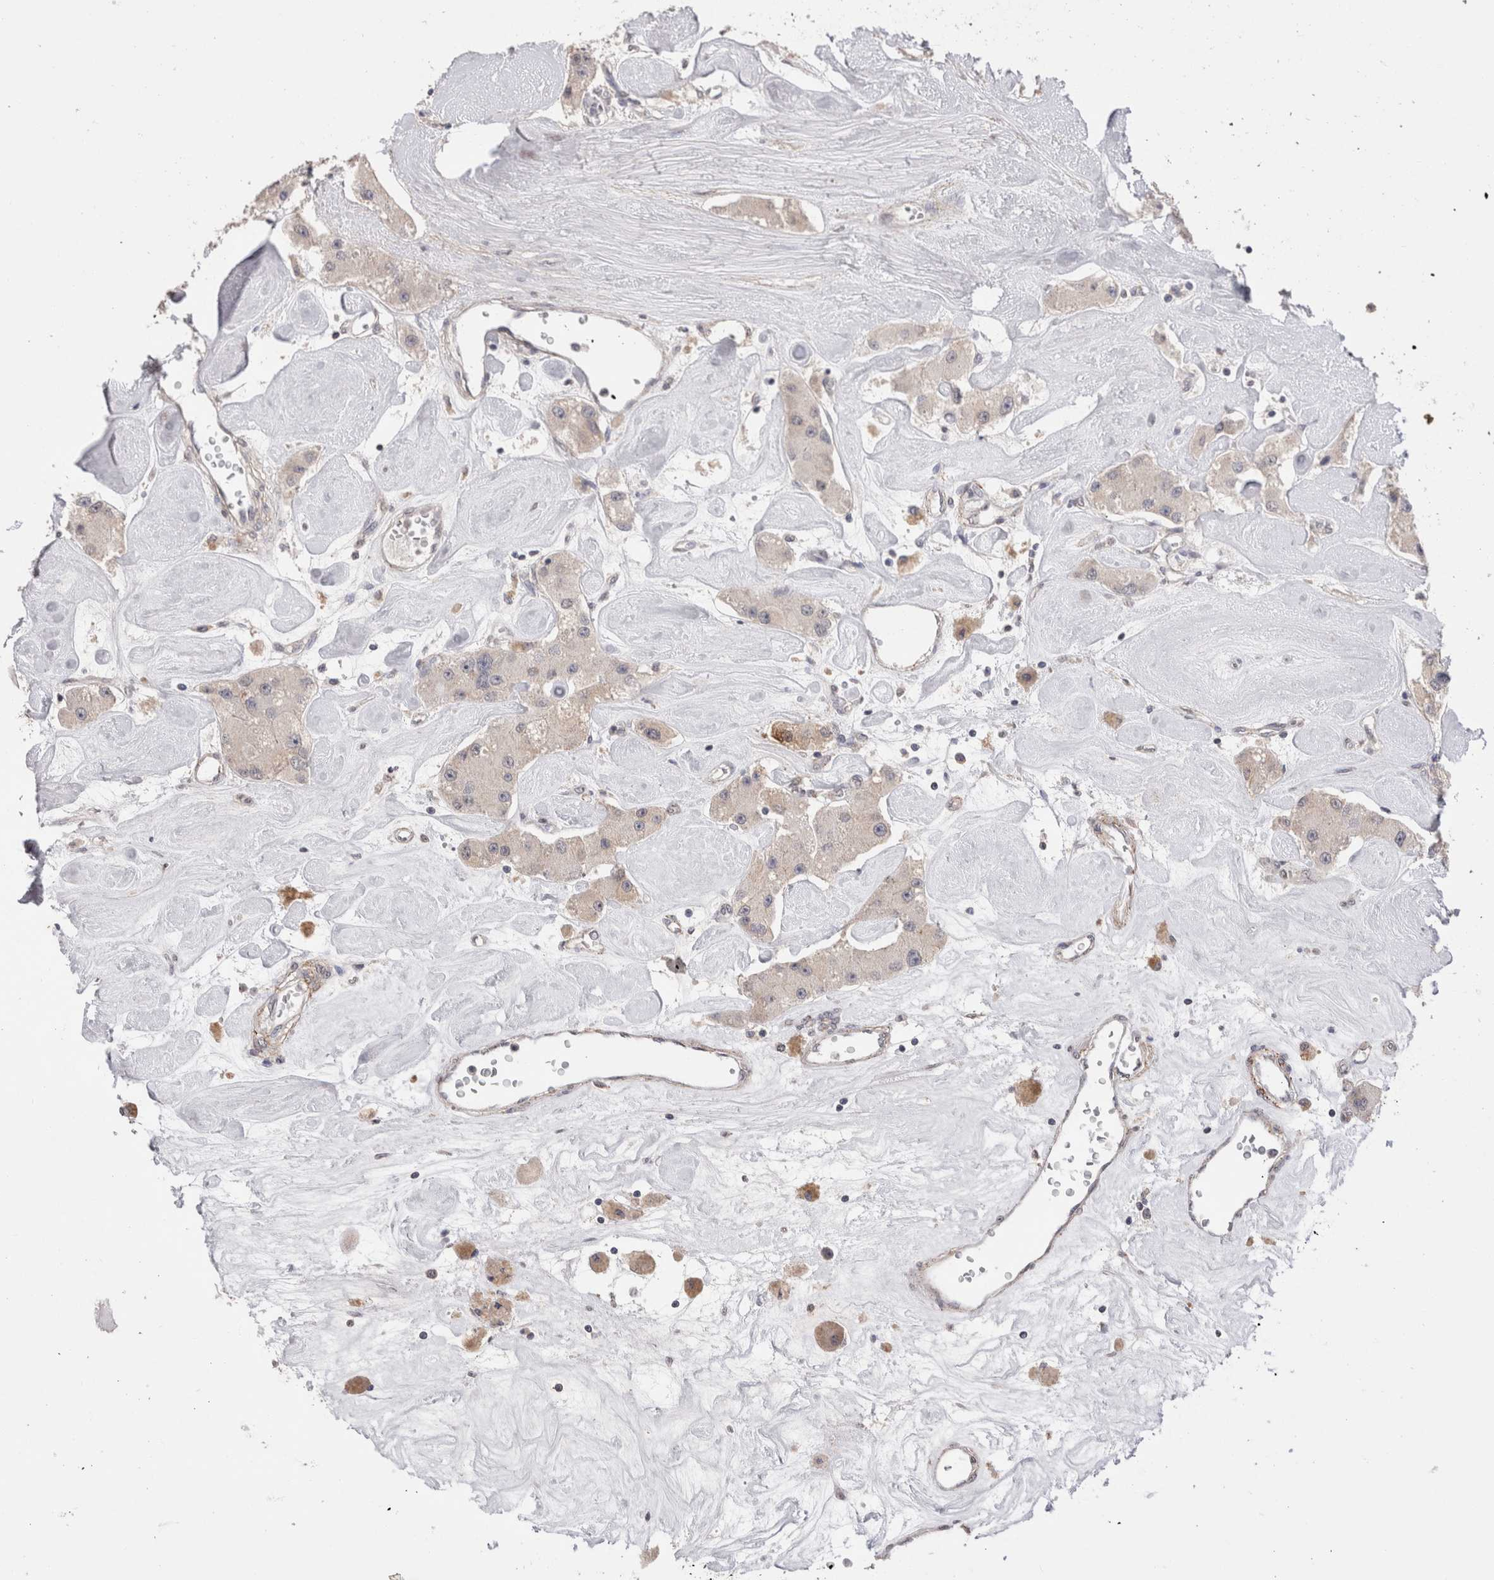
{"staining": {"intensity": "negative", "quantity": "none", "location": "none"}, "tissue": "carcinoid", "cell_type": "Tumor cells", "image_type": "cancer", "snomed": [{"axis": "morphology", "description": "Carcinoid, malignant, NOS"}, {"axis": "topography", "description": "Pancreas"}], "caption": "The photomicrograph exhibits no significant positivity in tumor cells of carcinoid. (DAB (3,3'-diaminobenzidine) immunohistochemistry (IHC), high magnification).", "gene": "CDH6", "patient": {"sex": "male", "age": 41}}